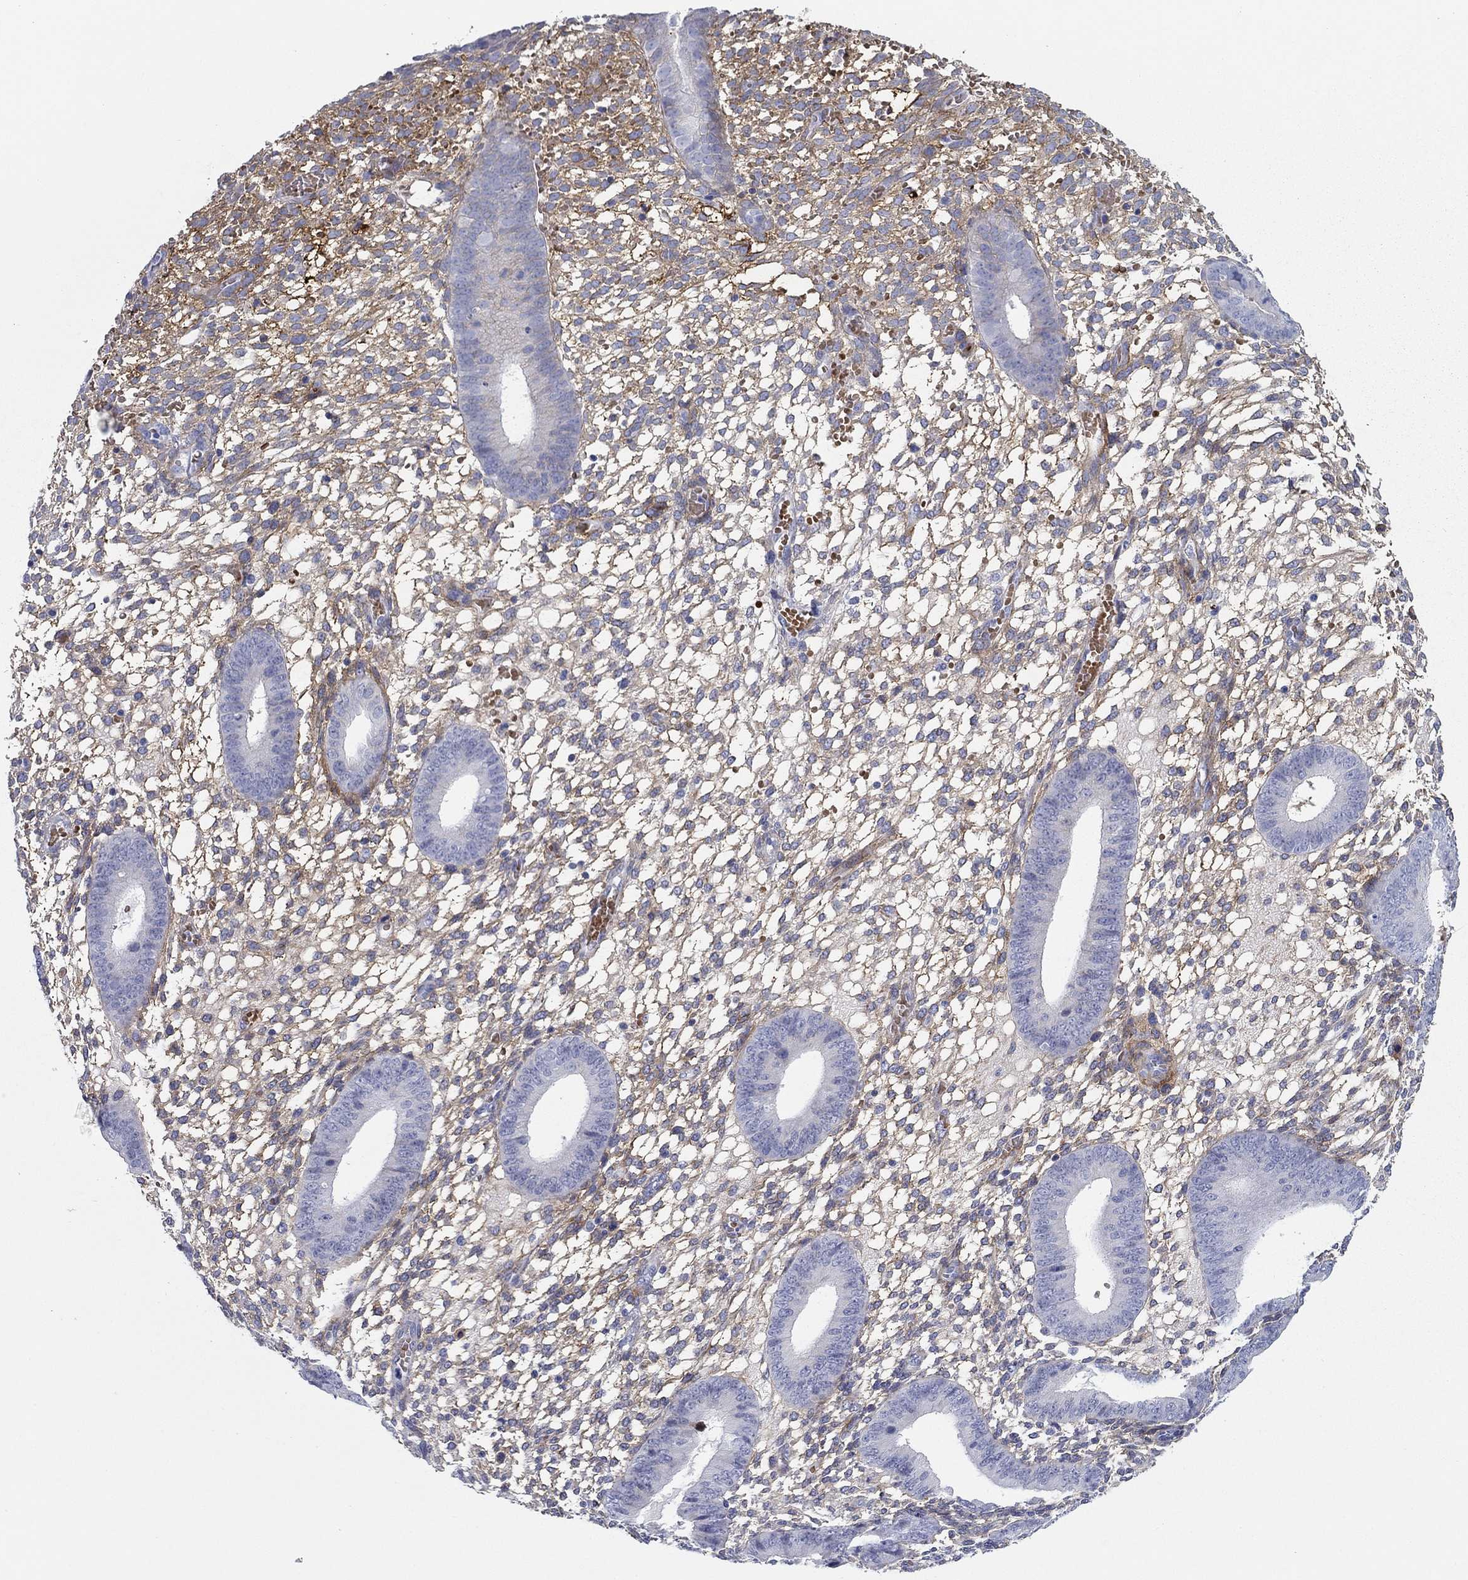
{"staining": {"intensity": "weak", "quantity": "25%-75%", "location": "cytoplasmic/membranous"}, "tissue": "endometrium", "cell_type": "Cells in endometrial stroma", "image_type": "normal", "snomed": [{"axis": "morphology", "description": "Normal tissue, NOS"}, {"axis": "topography", "description": "Endometrium"}], "caption": "The image shows immunohistochemical staining of benign endometrium. There is weak cytoplasmic/membranous staining is identified in about 25%-75% of cells in endometrial stroma.", "gene": "GPC1", "patient": {"sex": "female", "age": 39}}